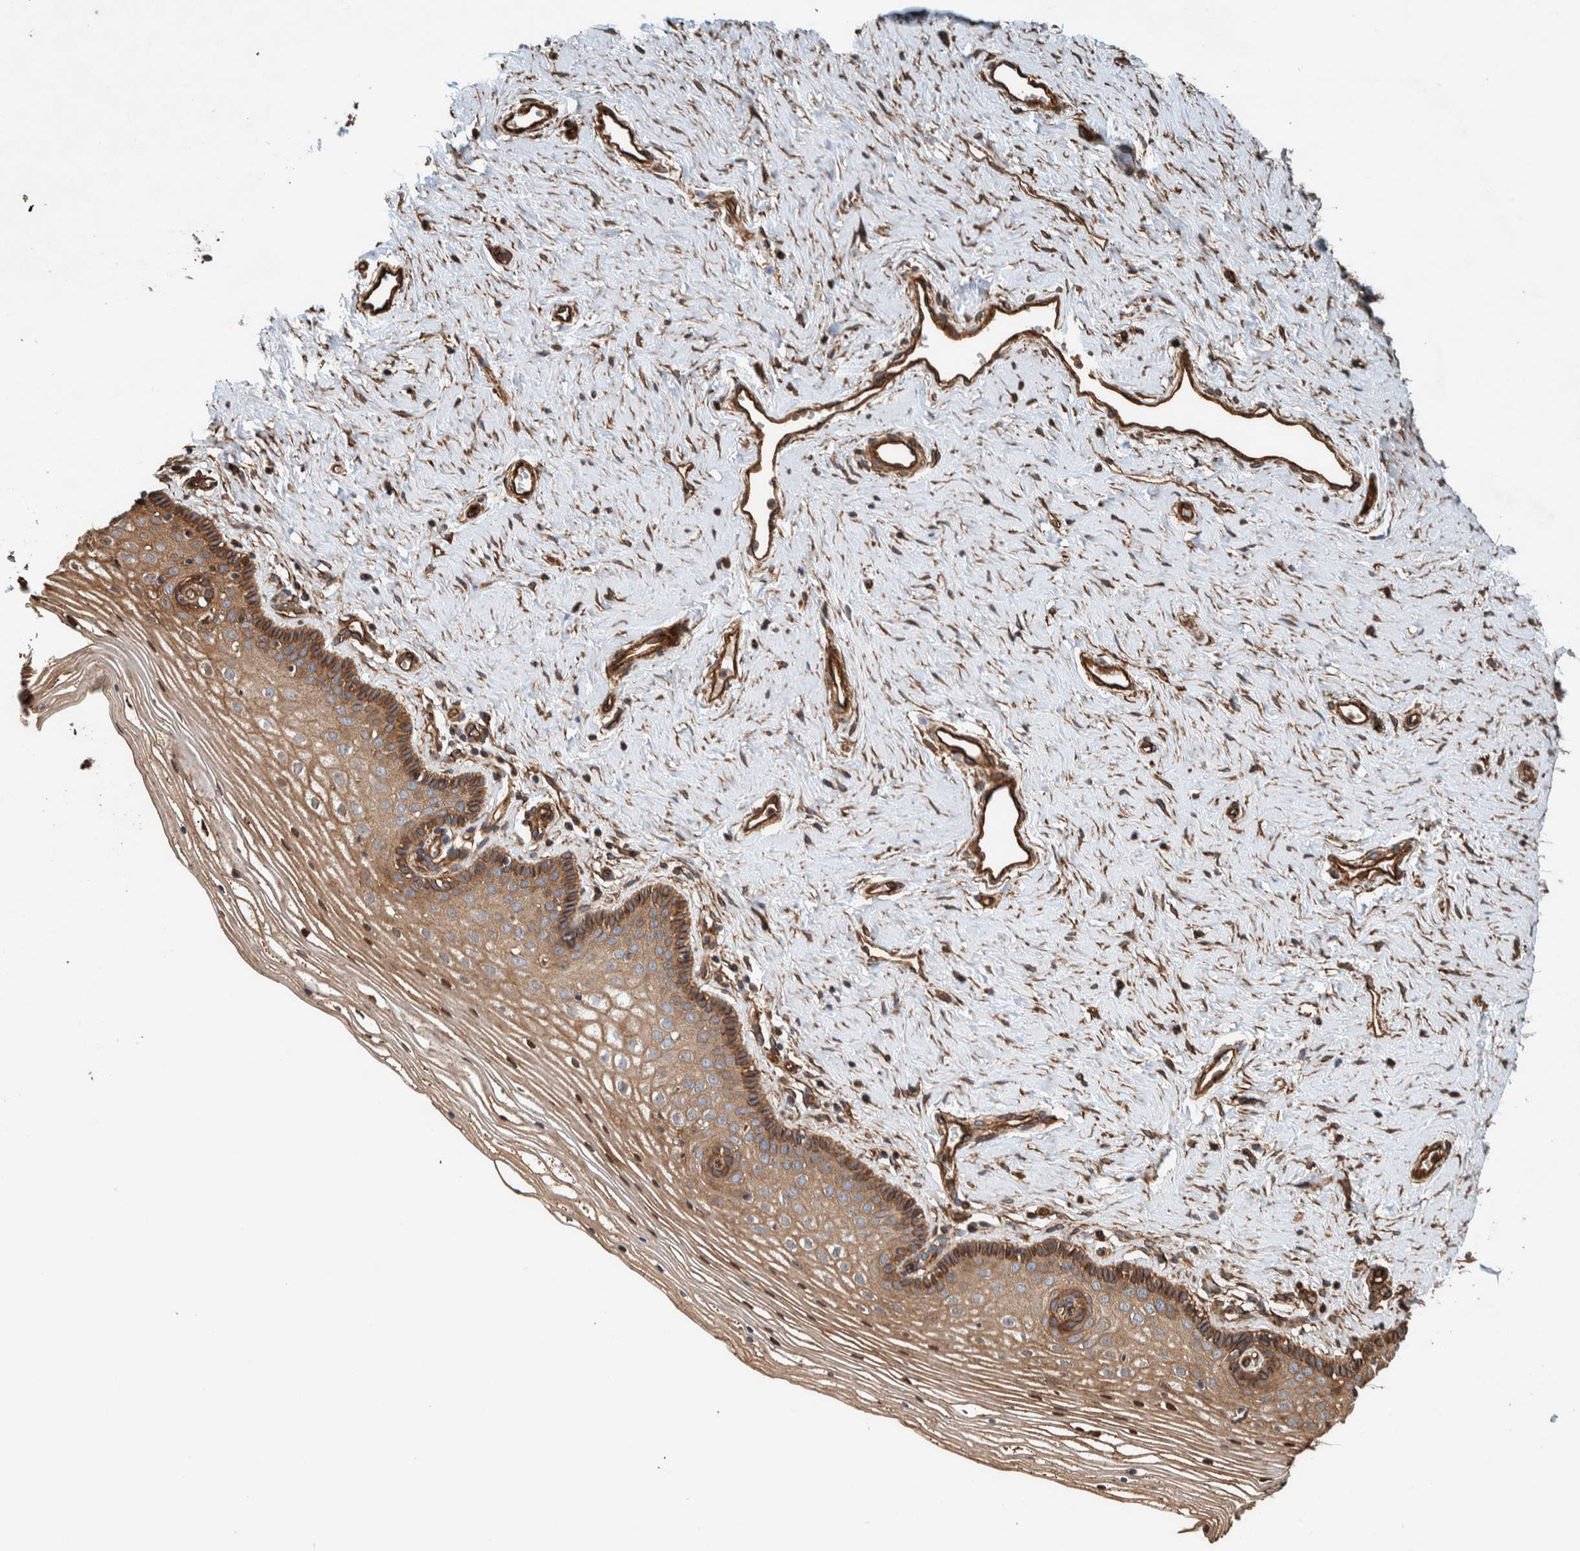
{"staining": {"intensity": "moderate", "quantity": ">75%", "location": "cytoplasmic/membranous"}, "tissue": "vagina", "cell_type": "Squamous epithelial cells", "image_type": "normal", "snomed": [{"axis": "morphology", "description": "Normal tissue, NOS"}, {"axis": "topography", "description": "Vagina"}], "caption": "The immunohistochemical stain labels moderate cytoplasmic/membranous positivity in squamous epithelial cells of benign vagina.", "gene": "PKD1L1", "patient": {"sex": "female", "age": 32}}